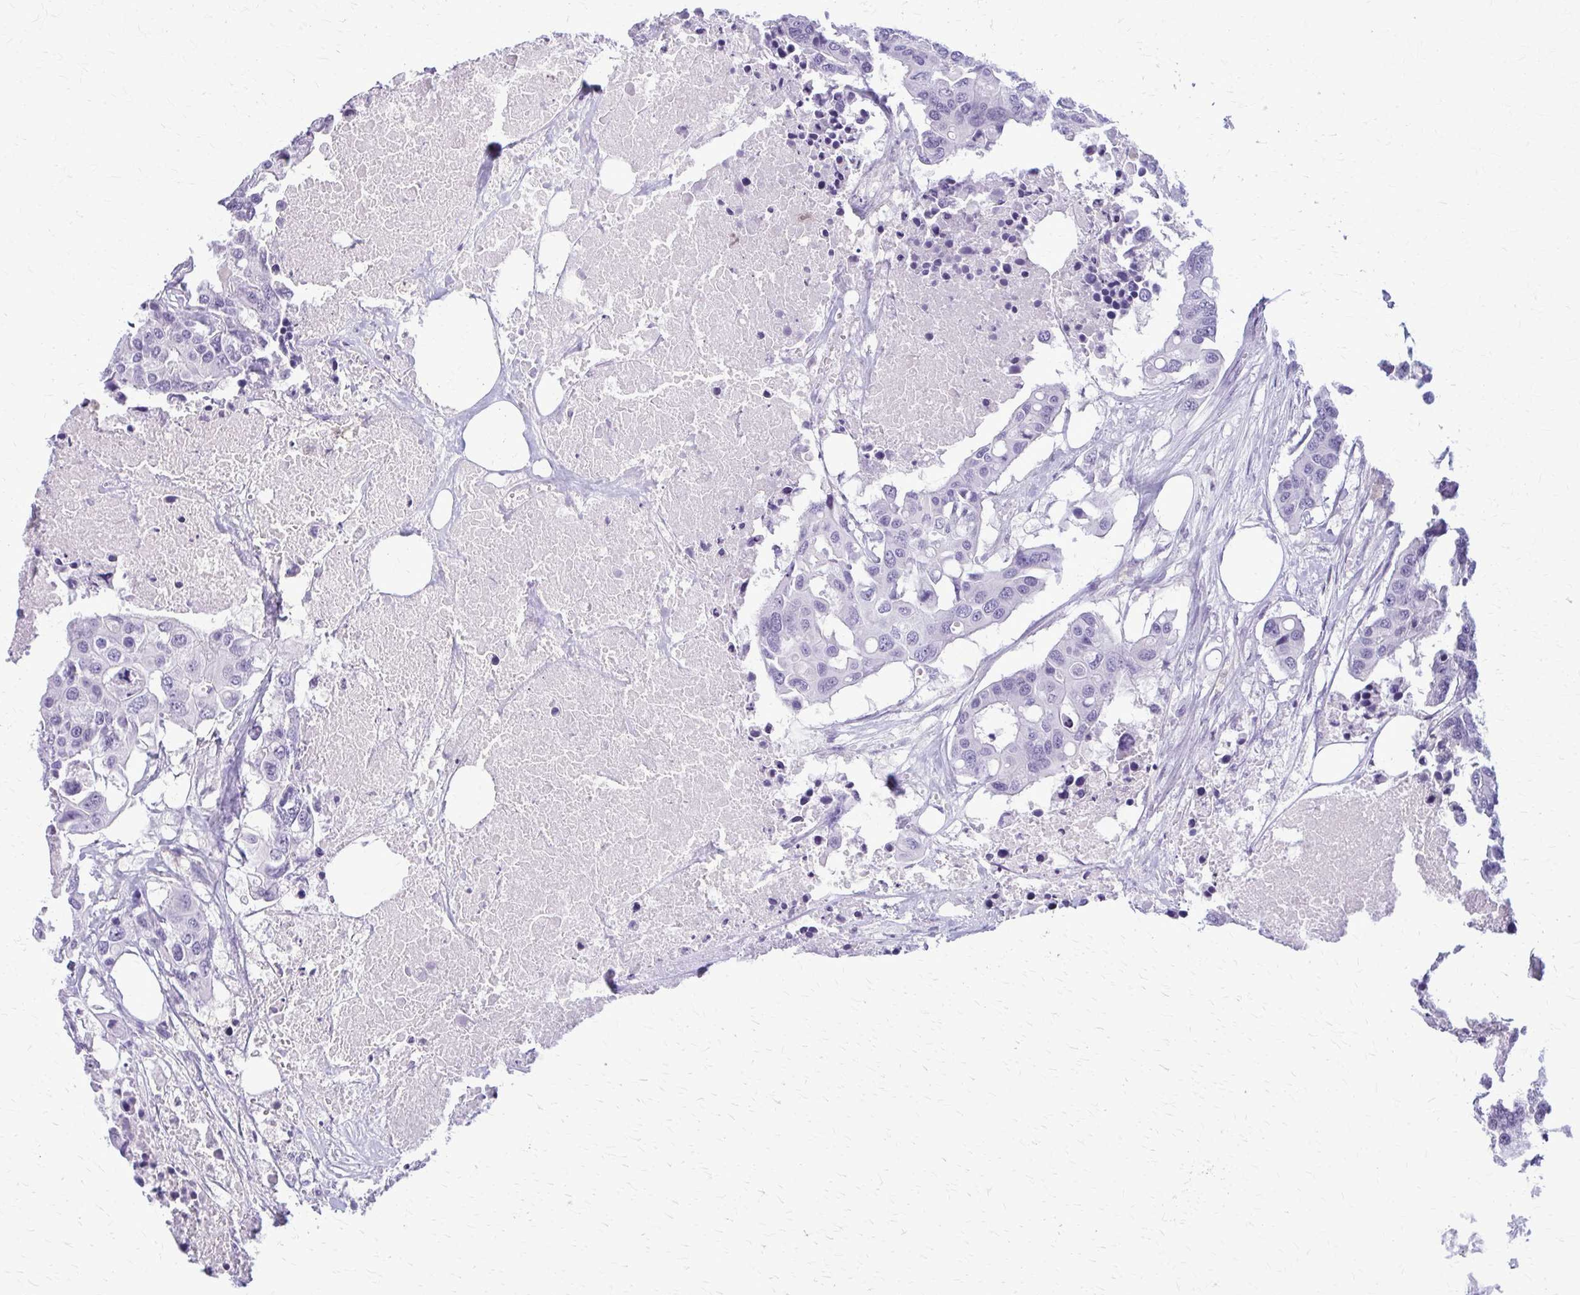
{"staining": {"intensity": "negative", "quantity": "none", "location": "none"}, "tissue": "colorectal cancer", "cell_type": "Tumor cells", "image_type": "cancer", "snomed": [{"axis": "morphology", "description": "Adenocarcinoma, NOS"}, {"axis": "topography", "description": "Colon"}], "caption": "Immunohistochemistry (IHC) histopathology image of neoplastic tissue: colorectal cancer stained with DAB (3,3'-diaminobenzidine) reveals no significant protein staining in tumor cells.", "gene": "GLRX", "patient": {"sex": "male", "age": 77}}